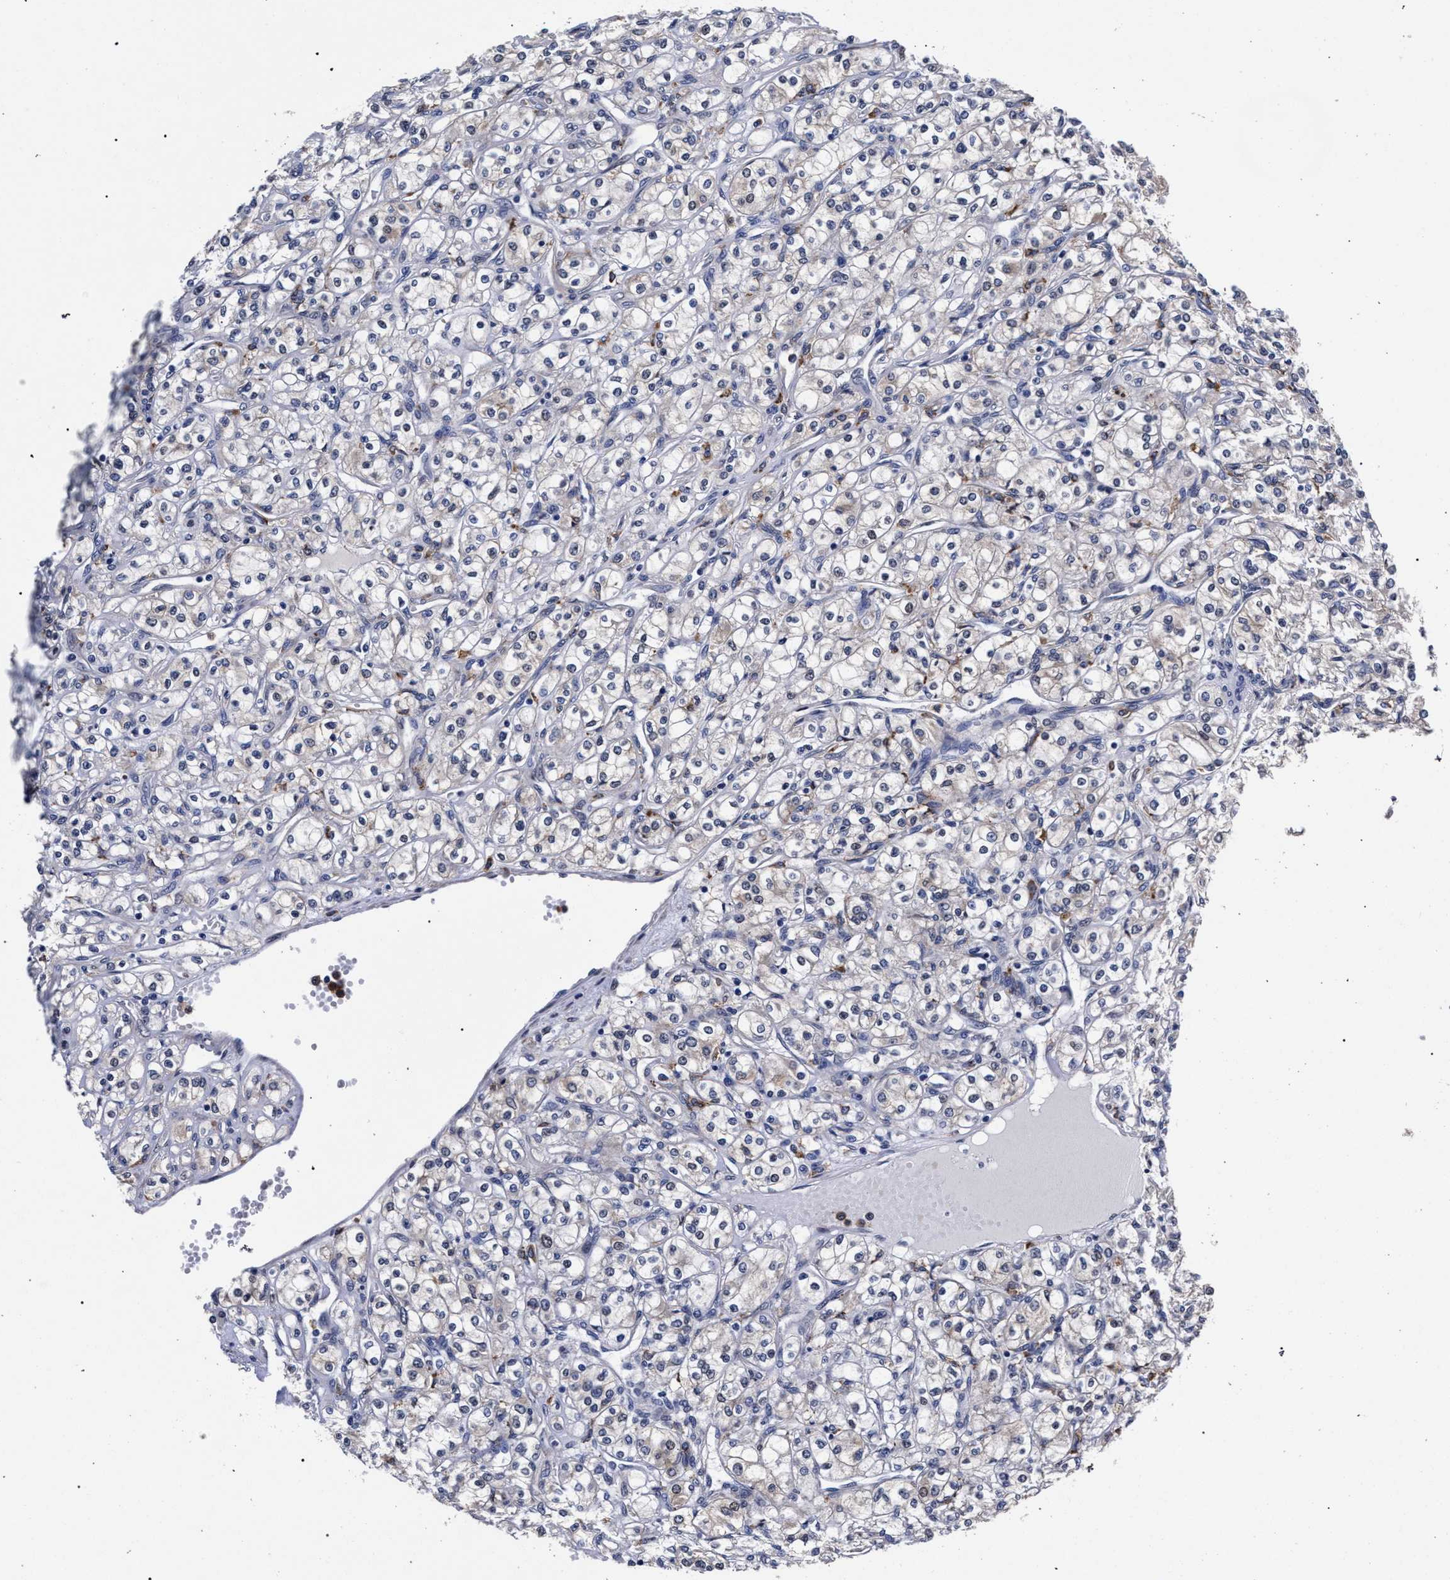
{"staining": {"intensity": "negative", "quantity": "none", "location": "none"}, "tissue": "renal cancer", "cell_type": "Tumor cells", "image_type": "cancer", "snomed": [{"axis": "morphology", "description": "Adenocarcinoma, NOS"}, {"axis": "topography", "description": "Kidney"}], "caption": "Immunohistochemistry photomicrograph of neoplastic tissue: renal adenocarcinoma stained with DAB (3,3'-diaminobenzidine) exhibits no significant protein expression in tumor cells.", "gene": "ZNF462", "patient": {"sex": "male", "age": 77}}